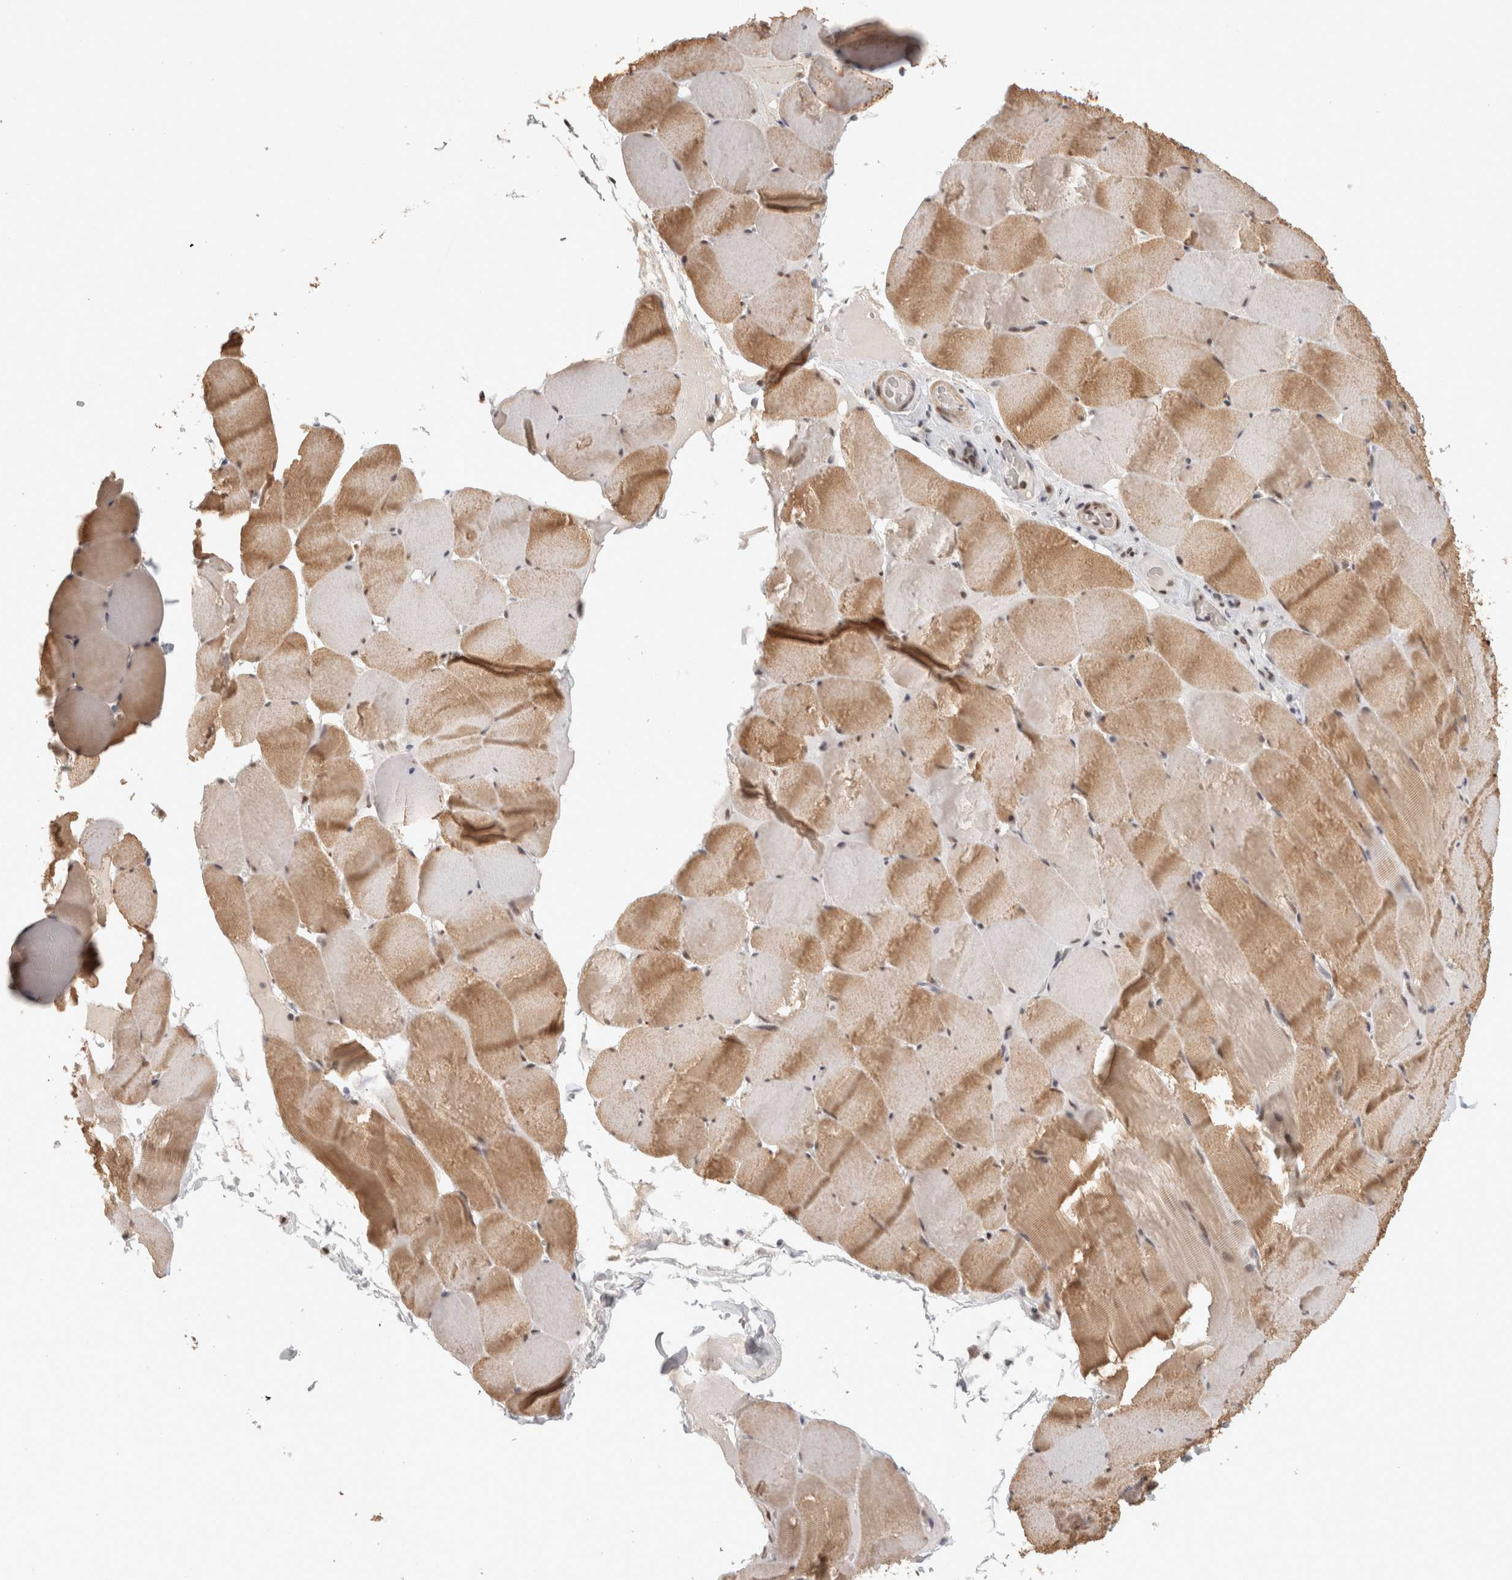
{"staining": {"intensity": "moderate", "quantity": ">75%", "location": "cytoplasmic/membranous"}, "tissue": "skeletal muscle", "cell_type": "Myocytes", "image_type": "normal", "snomed": [{"axis": "morphology", "description": "Normal tissue, NOS"}, {"axis": "topography", "description": "Skeletal muscle"}], "caption": "IHC photomicrograph of normal skeletal muscle: skeletal muscle stained using immunohistochemistry reveals medium levels of moderate protein expression localized specifically in the cytoplasmic/membranous of myocytes, appearing as a cytoplasmic/membranous brown color.", "gene": "ZNF830", "patient": {"sex": "male", "age": 62}}